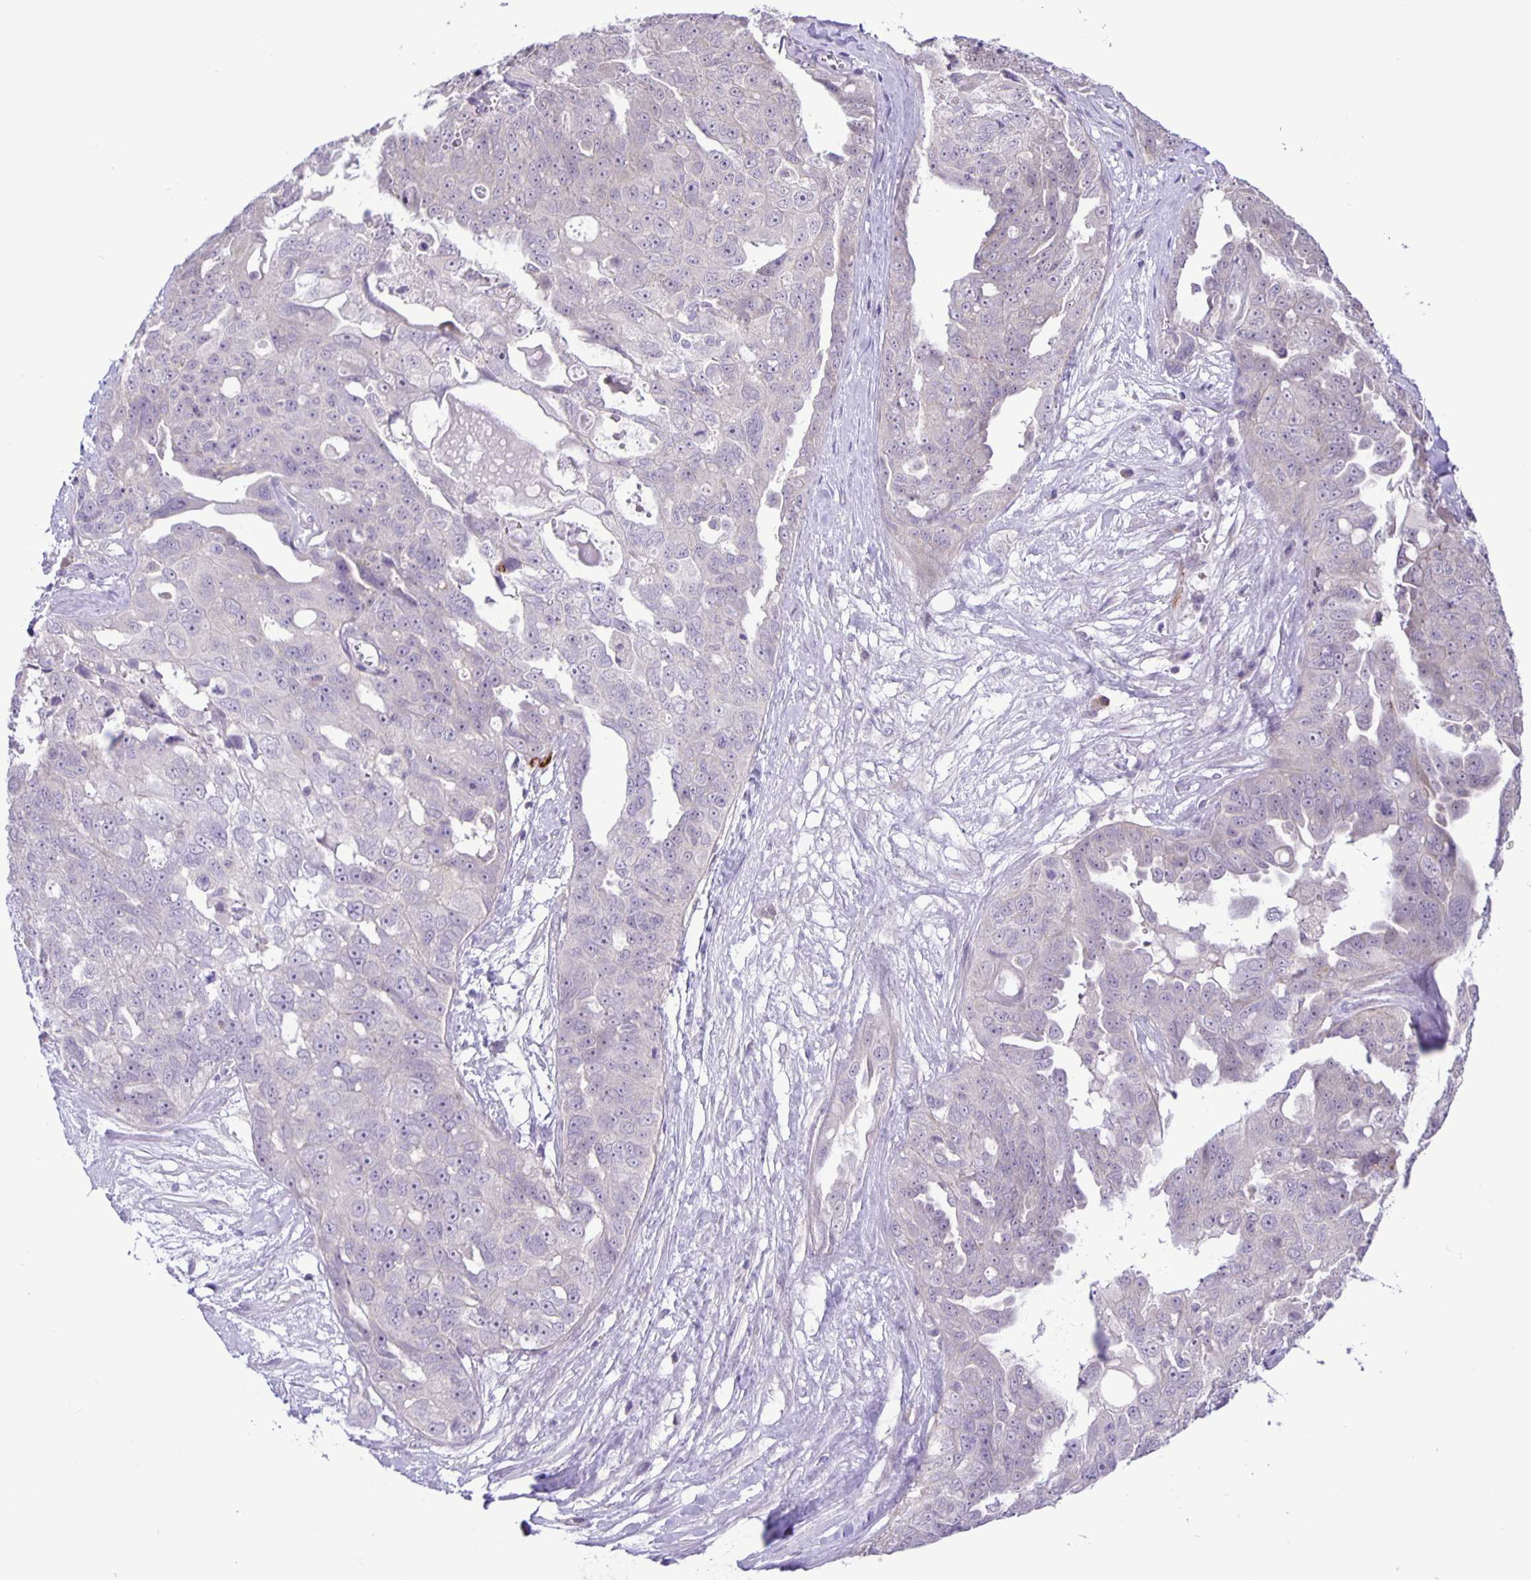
{"staining": {"intensity": "negative", "quantity": "none", "location": "none"}, "tissue": "ovarian cancer", "cell_type": "Tumor cells", "image_type": "cancer", "snomed": [{"axis": "morphology", "description": "Carcinoma, endometroid"}, {"axis": "topography", "description": "Ovary"}], "caption": "Immunohistochemistry of human ovarian cancer displays no positivity in tumor cells.", "gene": "ADCK1", "patient": {"sex": "female", "age": 70}}